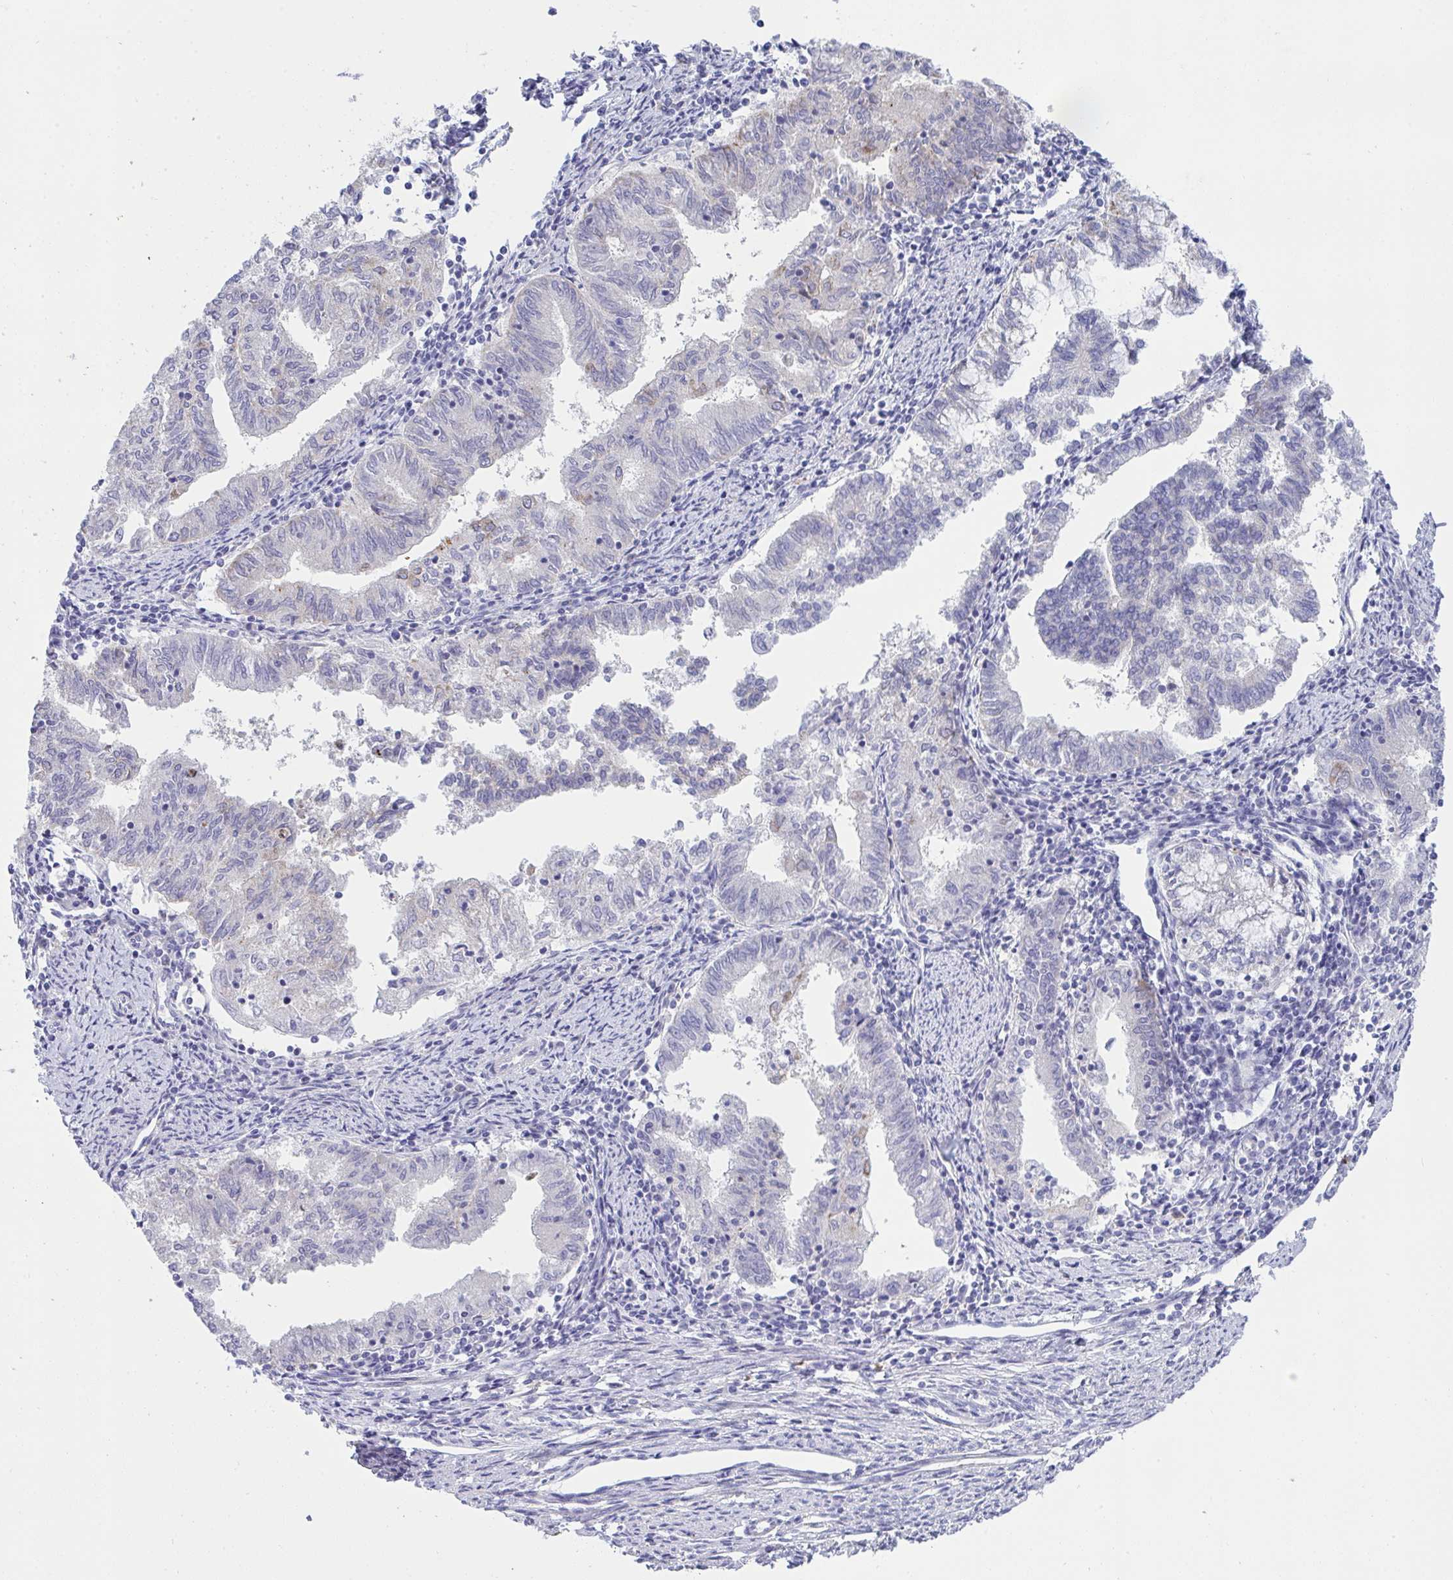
{"staining": {"intensity": "negative", "quantity": "none", "location": "none"}, "tissue": "endometrial cancer", "cell_type": "Tumor cells", "image_type": "cancer", "snomed": [{"axis": "morphology", "description": "Adenocarcinoma, NOS"}, {"axis": "topography", "description": "Endometrium"}], "caption": "This photomicrograph is of endometrial cancer (adenocarcinoma) stained with IHC to label a protein in brown with the nuclei are counter-stained blue. There is no staining in tumor cells.", "gene": "NTN1", "patient": {"sex": "female", "age": 79}}